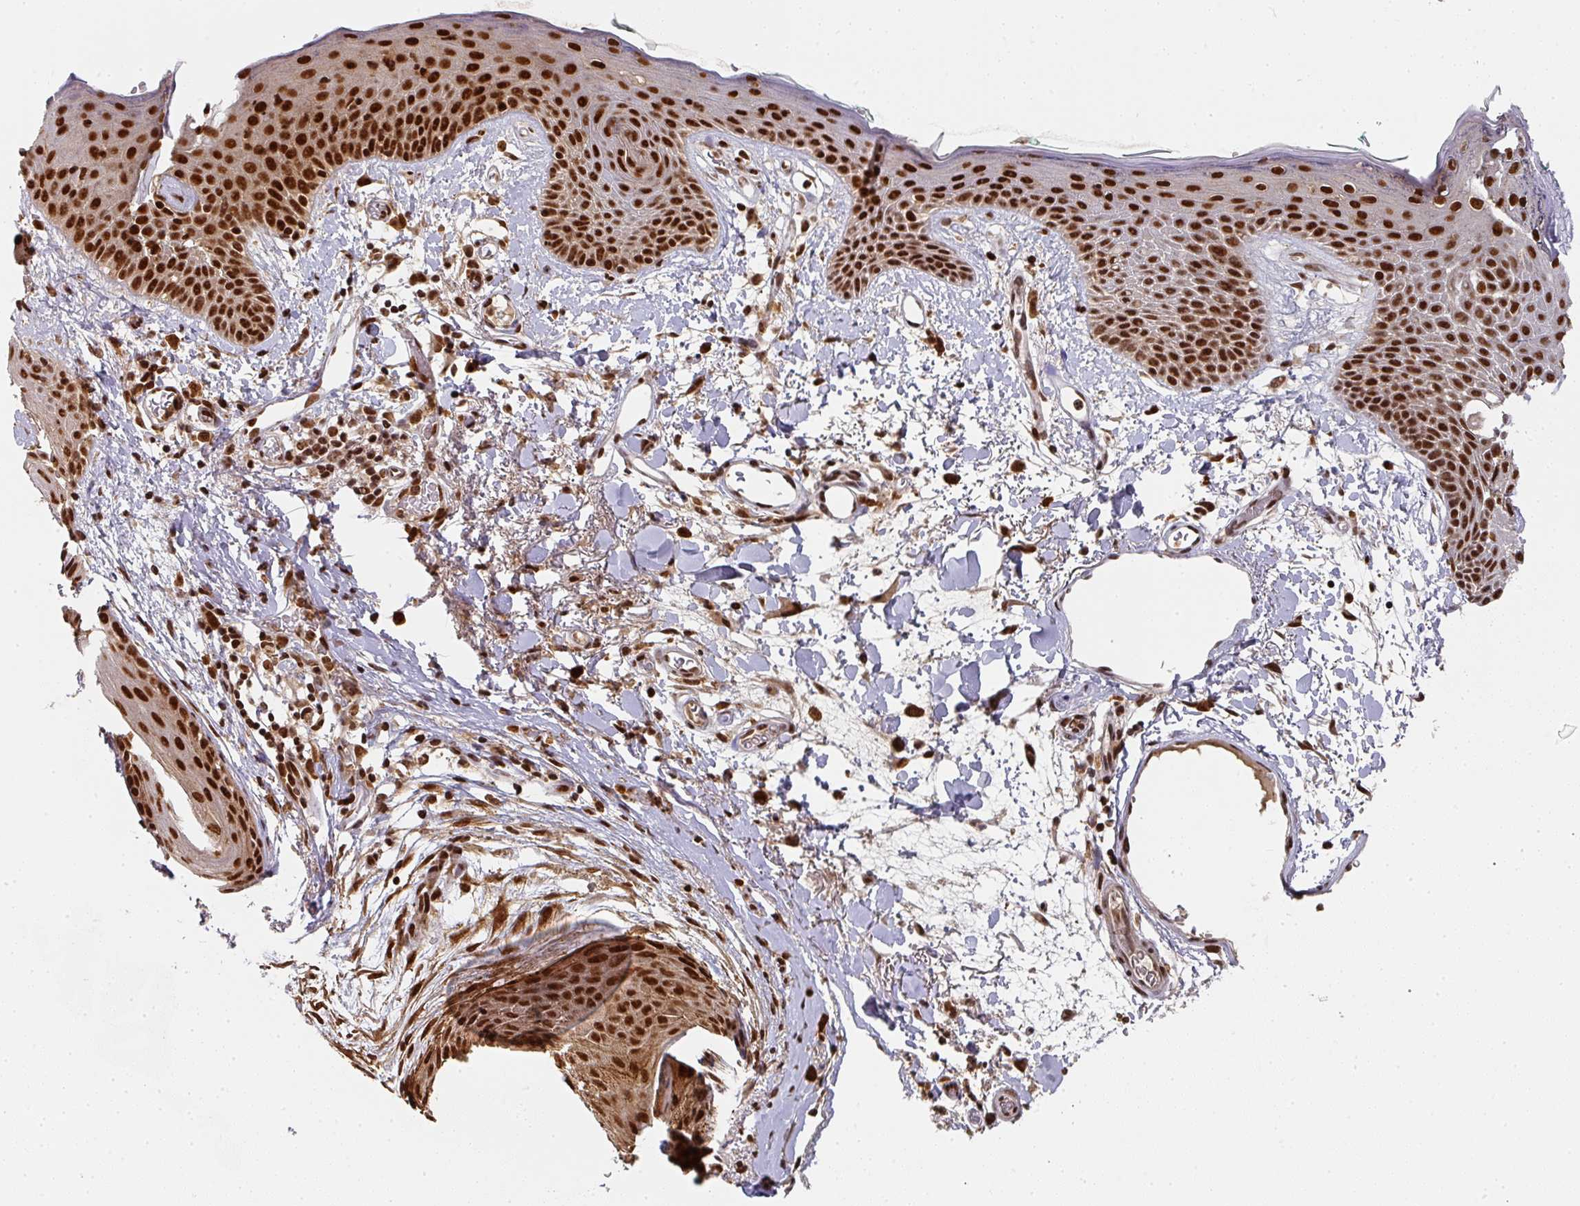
{"staining": {"intensity": "strong", "quantity": ">75%", "location": "nuclear"}, "tissue": "skin", "cell_type": "Fibroblasts", "image_type": "normal", "snomed": [{"axis": "morphology", "description": "Normal tissue, NOS"}, {"axis": "topography", "description": "Skin"}], "caption": "A high amount of strong nuclear staining is appreciated in about >75% of fibroblasts in unremarkable skin.", "gene": "DIDO1", "patient": {"sex": "male", "age": 79}}